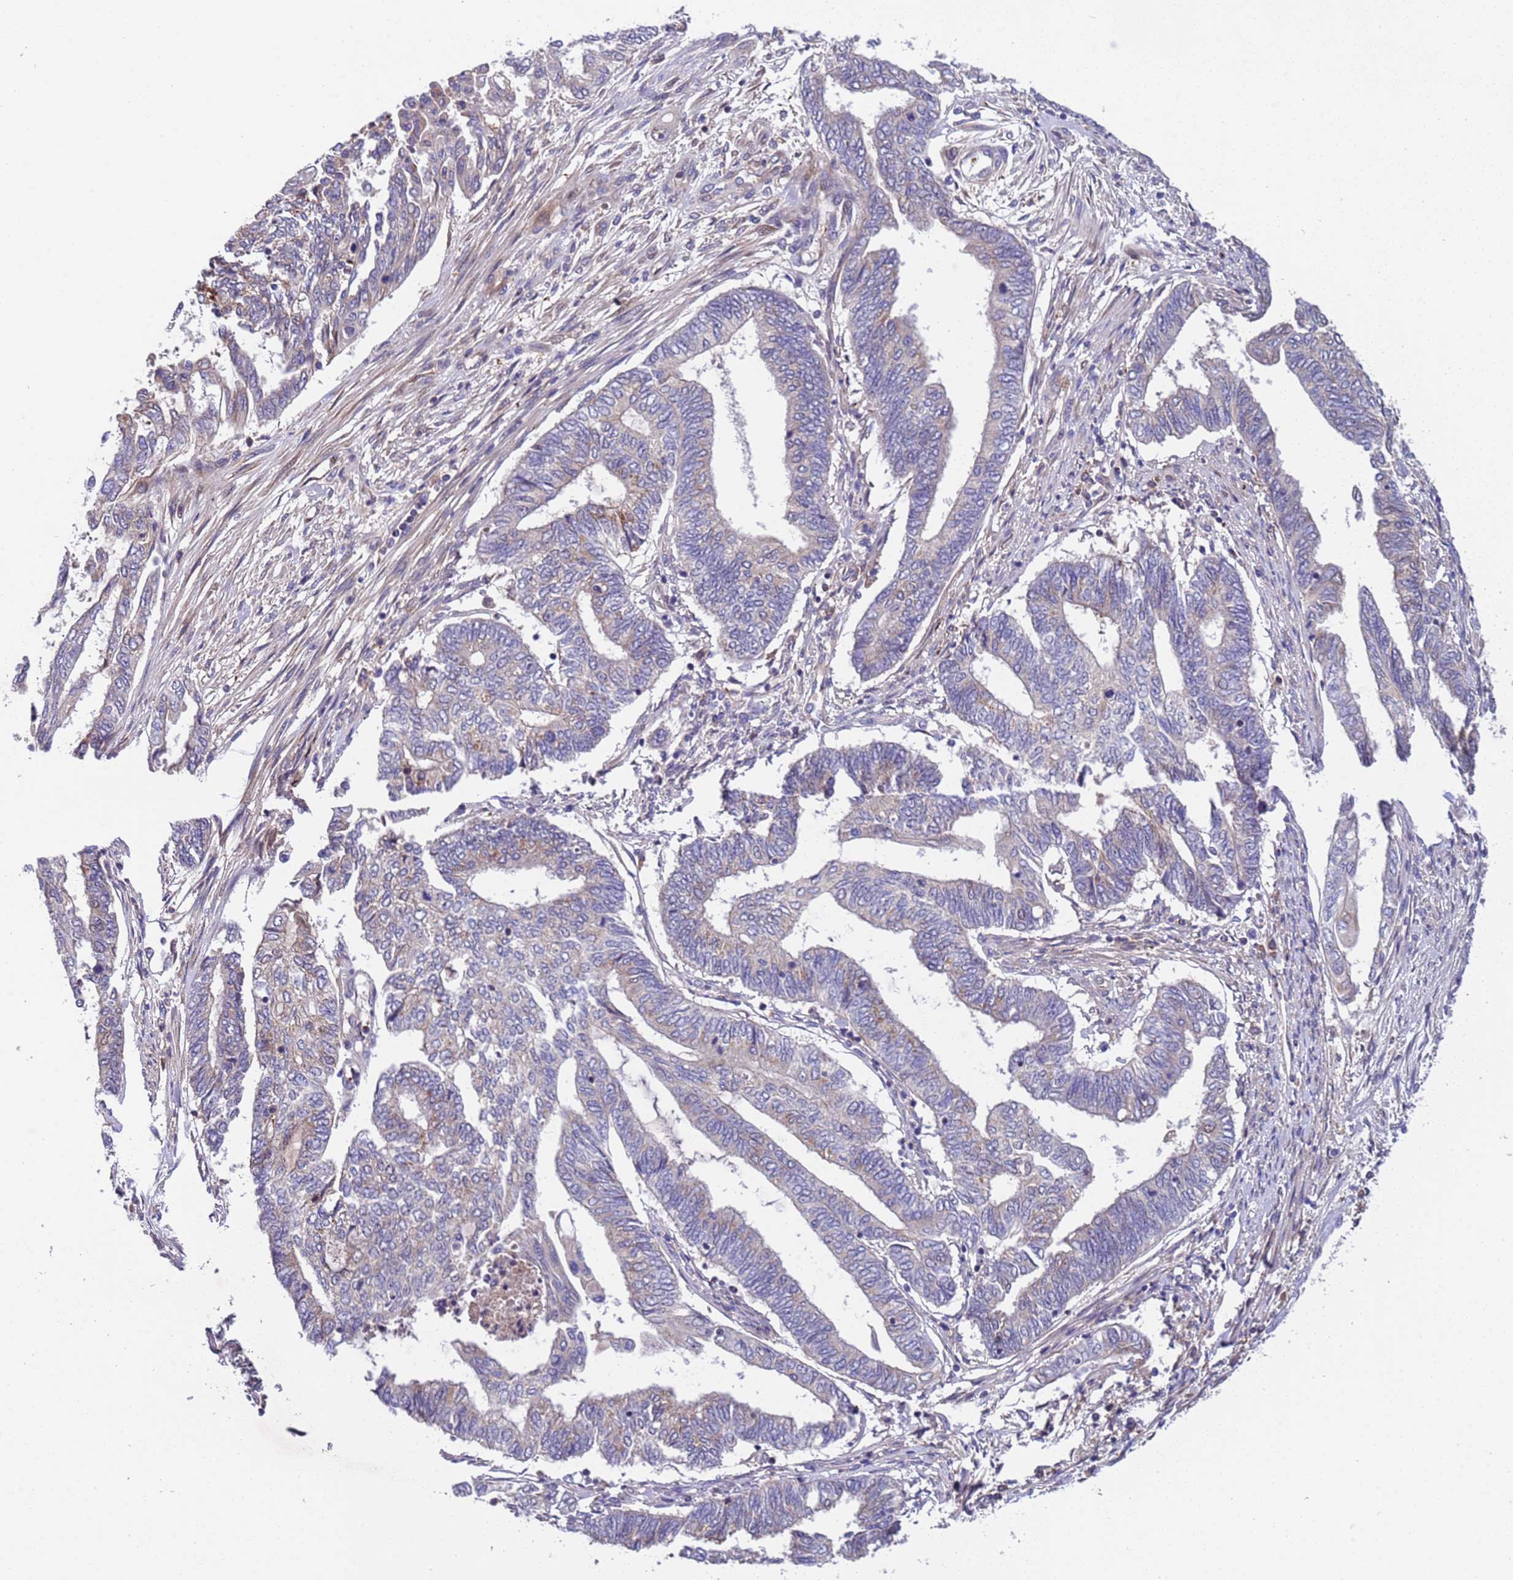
{"staining": {"intensity": "weak", "quantity": "<25%", "location": "cytoplasmic/membranous"}, "tissue": "endometrial cancer", "cell_type": "Tumor cells", "image_type": "cancer", "snomed": [{"axis": "morphology", "description": "Adenocarcinoma, NOS"}, {"axis": "topography", "description": "Uterus"}, {"axis": "topography", "description": "Endometrium"}], "caption": "The immunohistochemistry histopathology image has no significant staining in tumor cells of endometrial cancer tissue.", "gene": "PARP16", "patient": {"sex": "female", "age": 70}}